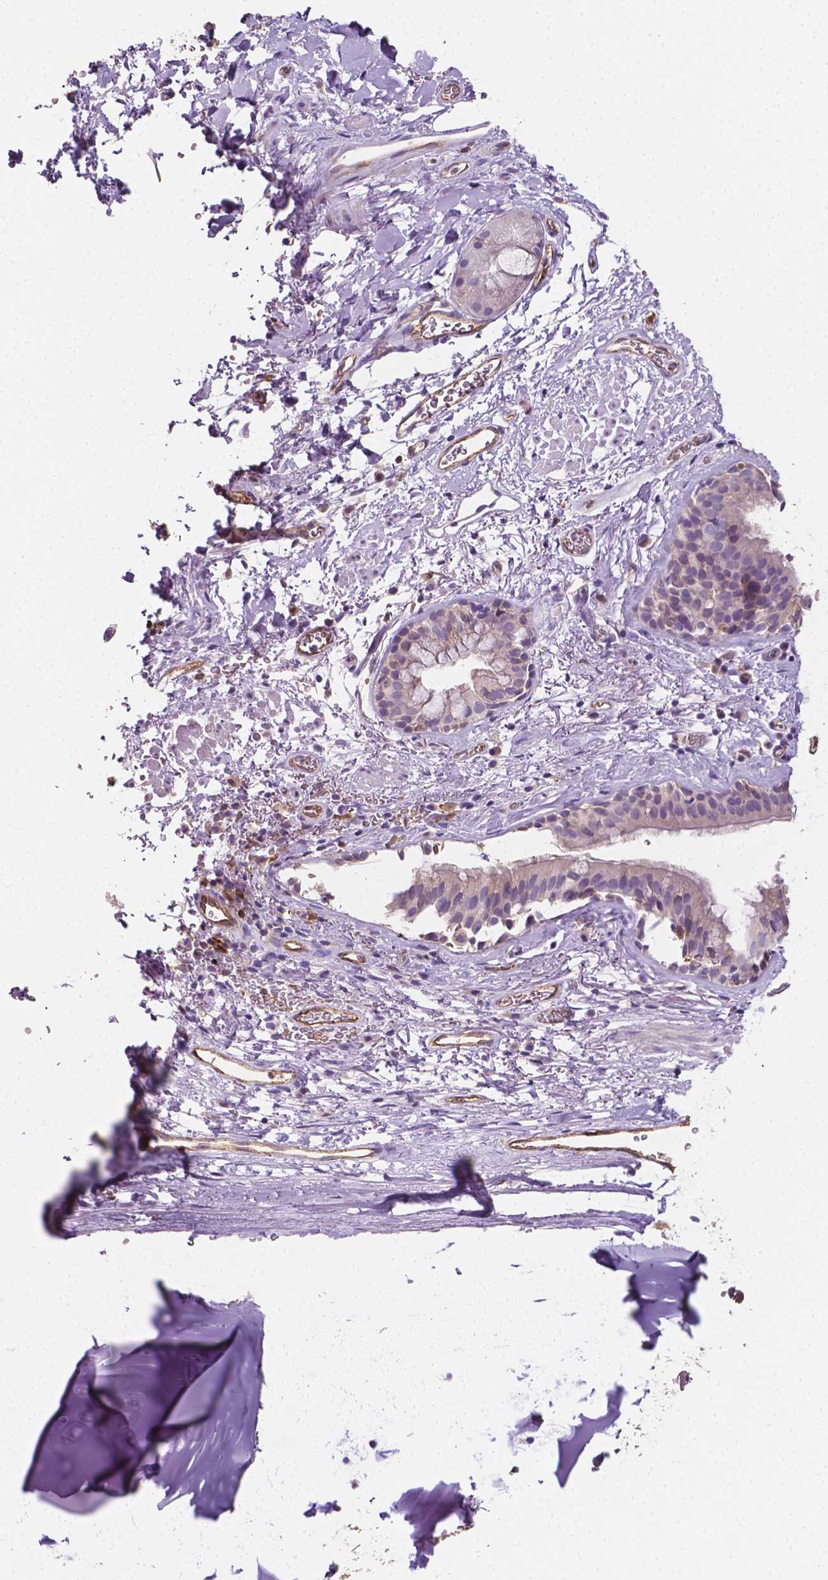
{"staining": {"intensity": "weak", "quantity": "<25%", "location": "cytoplasmic/membranous"}, "tissue": "bronchus", "cell_type": "Respiratory epithelial cells", "image_type": "normal", "snomed": [{"axis": "morphology", "description": "Normal tissue, NOS"}, {"axis": "topography", "description": "Cartilage tissue"}, {"axis": "topography", "description": "Bronchus"}], "caption": "Immunohistochemical staining of unremarkable human bronchus displays no significant staining in respiratory epithelial cells.", "gene": "SLC22A4", "patient": {"sex": "male", "age": 58}}